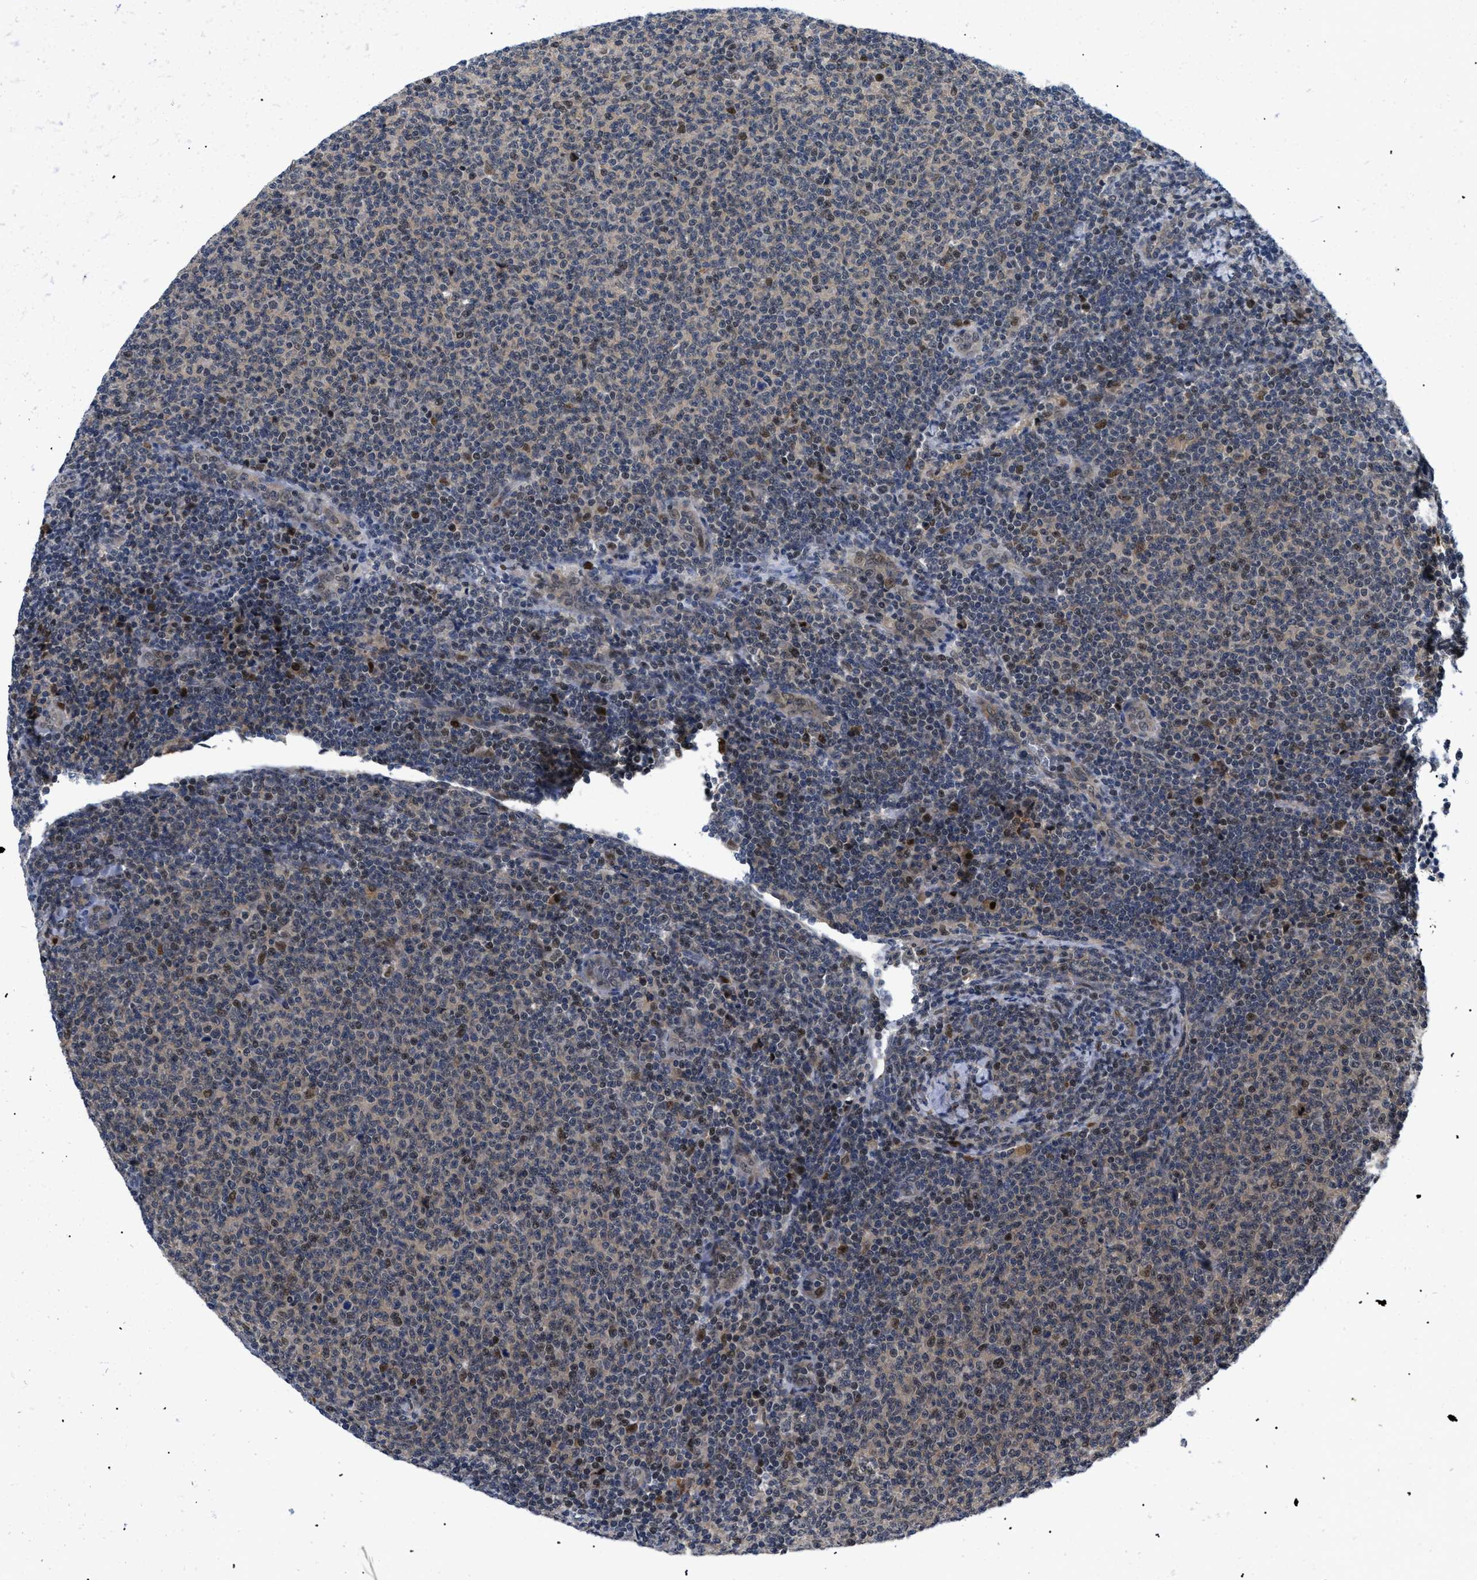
{"staining": {"intensity": "moderate", "quantity": "<25%", "location": "nuclear"}, "tissue": "lymphoma", "cell_type": "Tumor cells", "image_type": "cancer", "snomed": [{"axis": "morphology", "description": "Malignant lymphoma, non-Hodgkin's type, Low grade"}, {"axis": "topography", "description": "Lymph node"}], "caption": "Moderate nuclear staining is seen in approximately <25% of tumor cells in lymphoma.", "gene": "SLC29A2", "patient": {"sex": "male", "age": 66}}